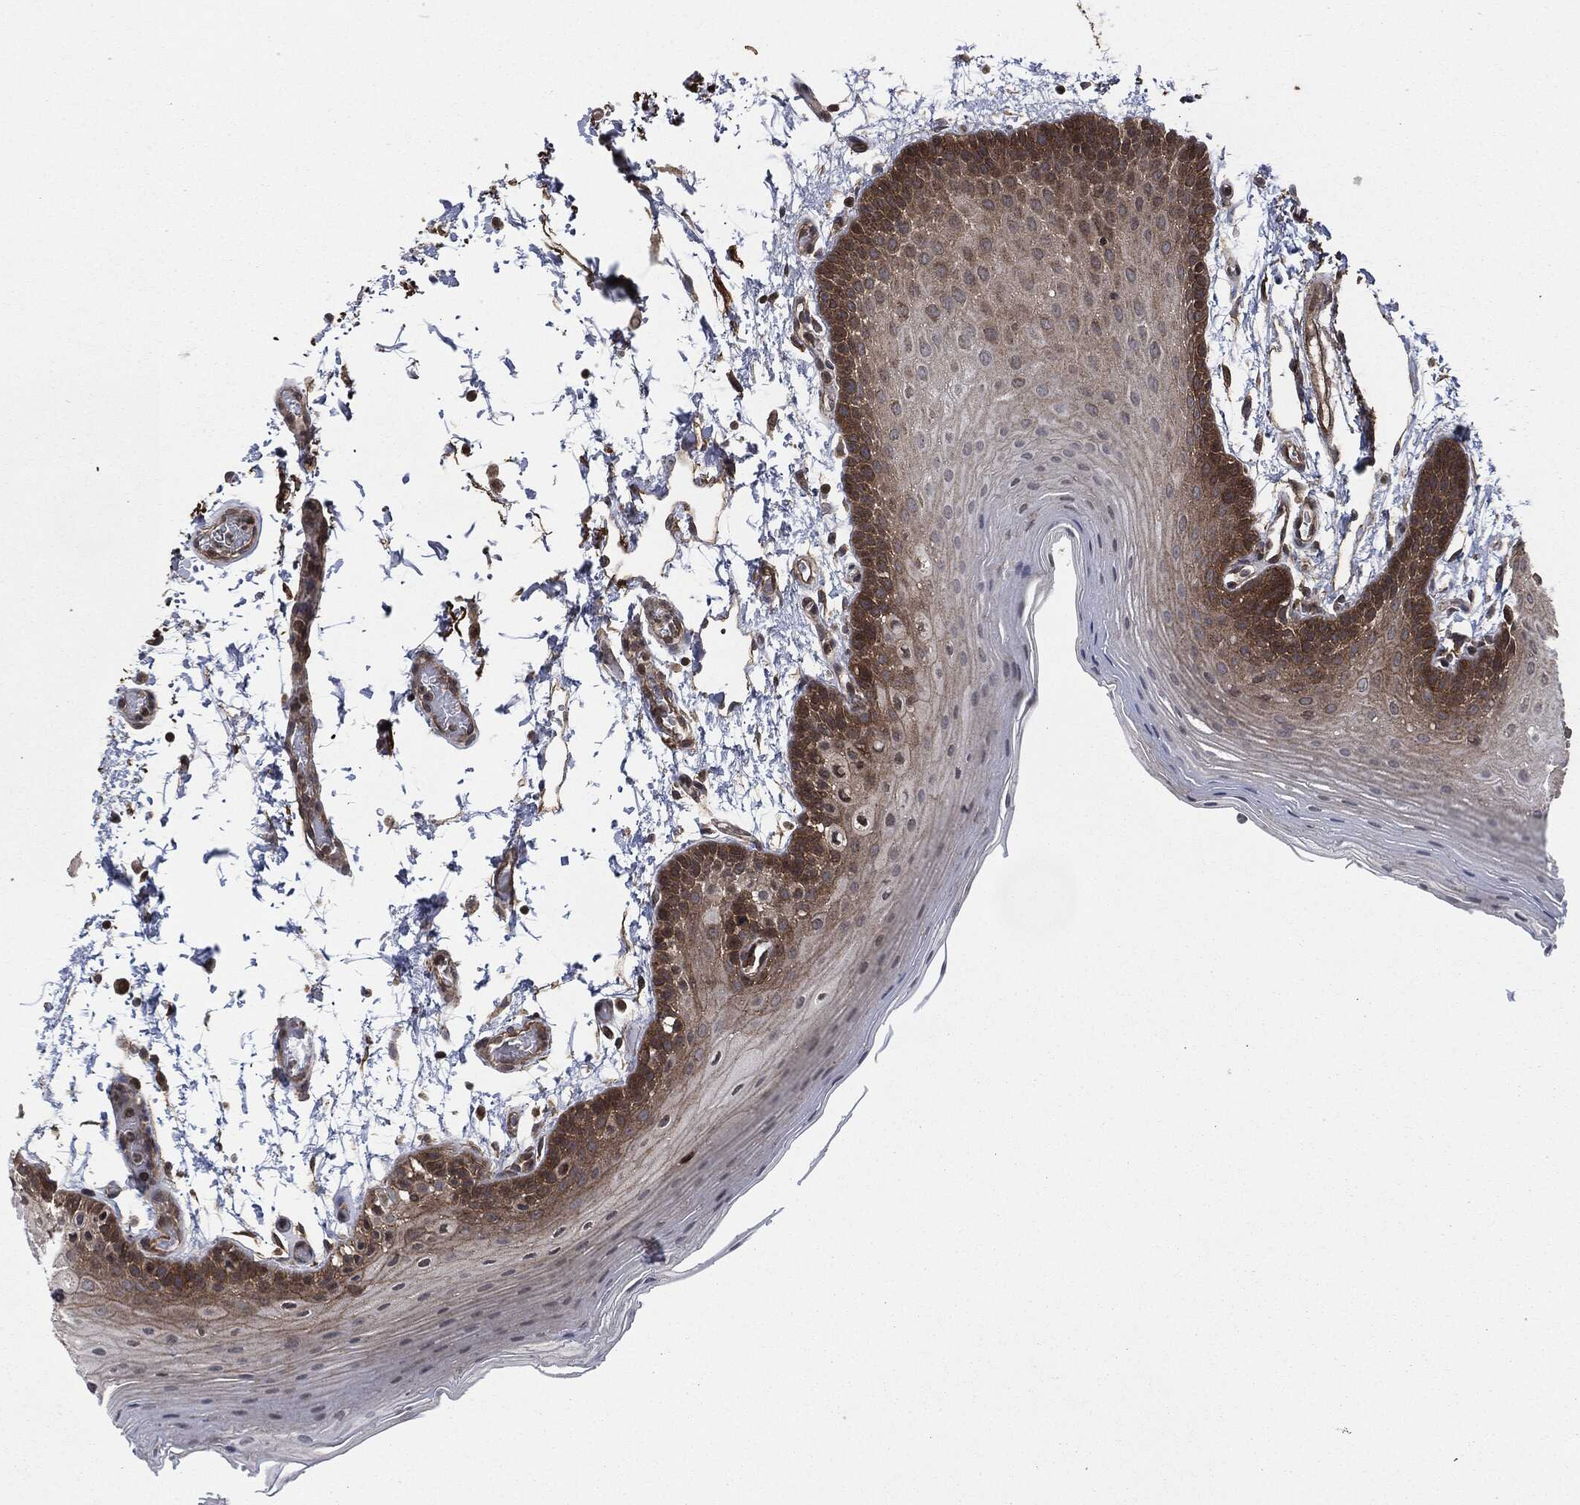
{"staining": {"intensity": "strong", "quantity": "<25%", "location": "cytoplasmic/membranous"}, "tissue": "oral mucosa", "cell_type": "Squamous epithelial cells", "image_type": "normal", "snomed": [{"axis": "morphology", "description": "Normal tissue, NOS"}, {"axis": "topography", "description": "Oral tissue"}], "caption": "Protein expression analysis of normal oral mucosa demonstrates strong cytoplasmic/membranous expression in approximately <25% of squamous epithelial cells.", "gene": "HRAS", "patient": {"sex": "male", "age": 62}}